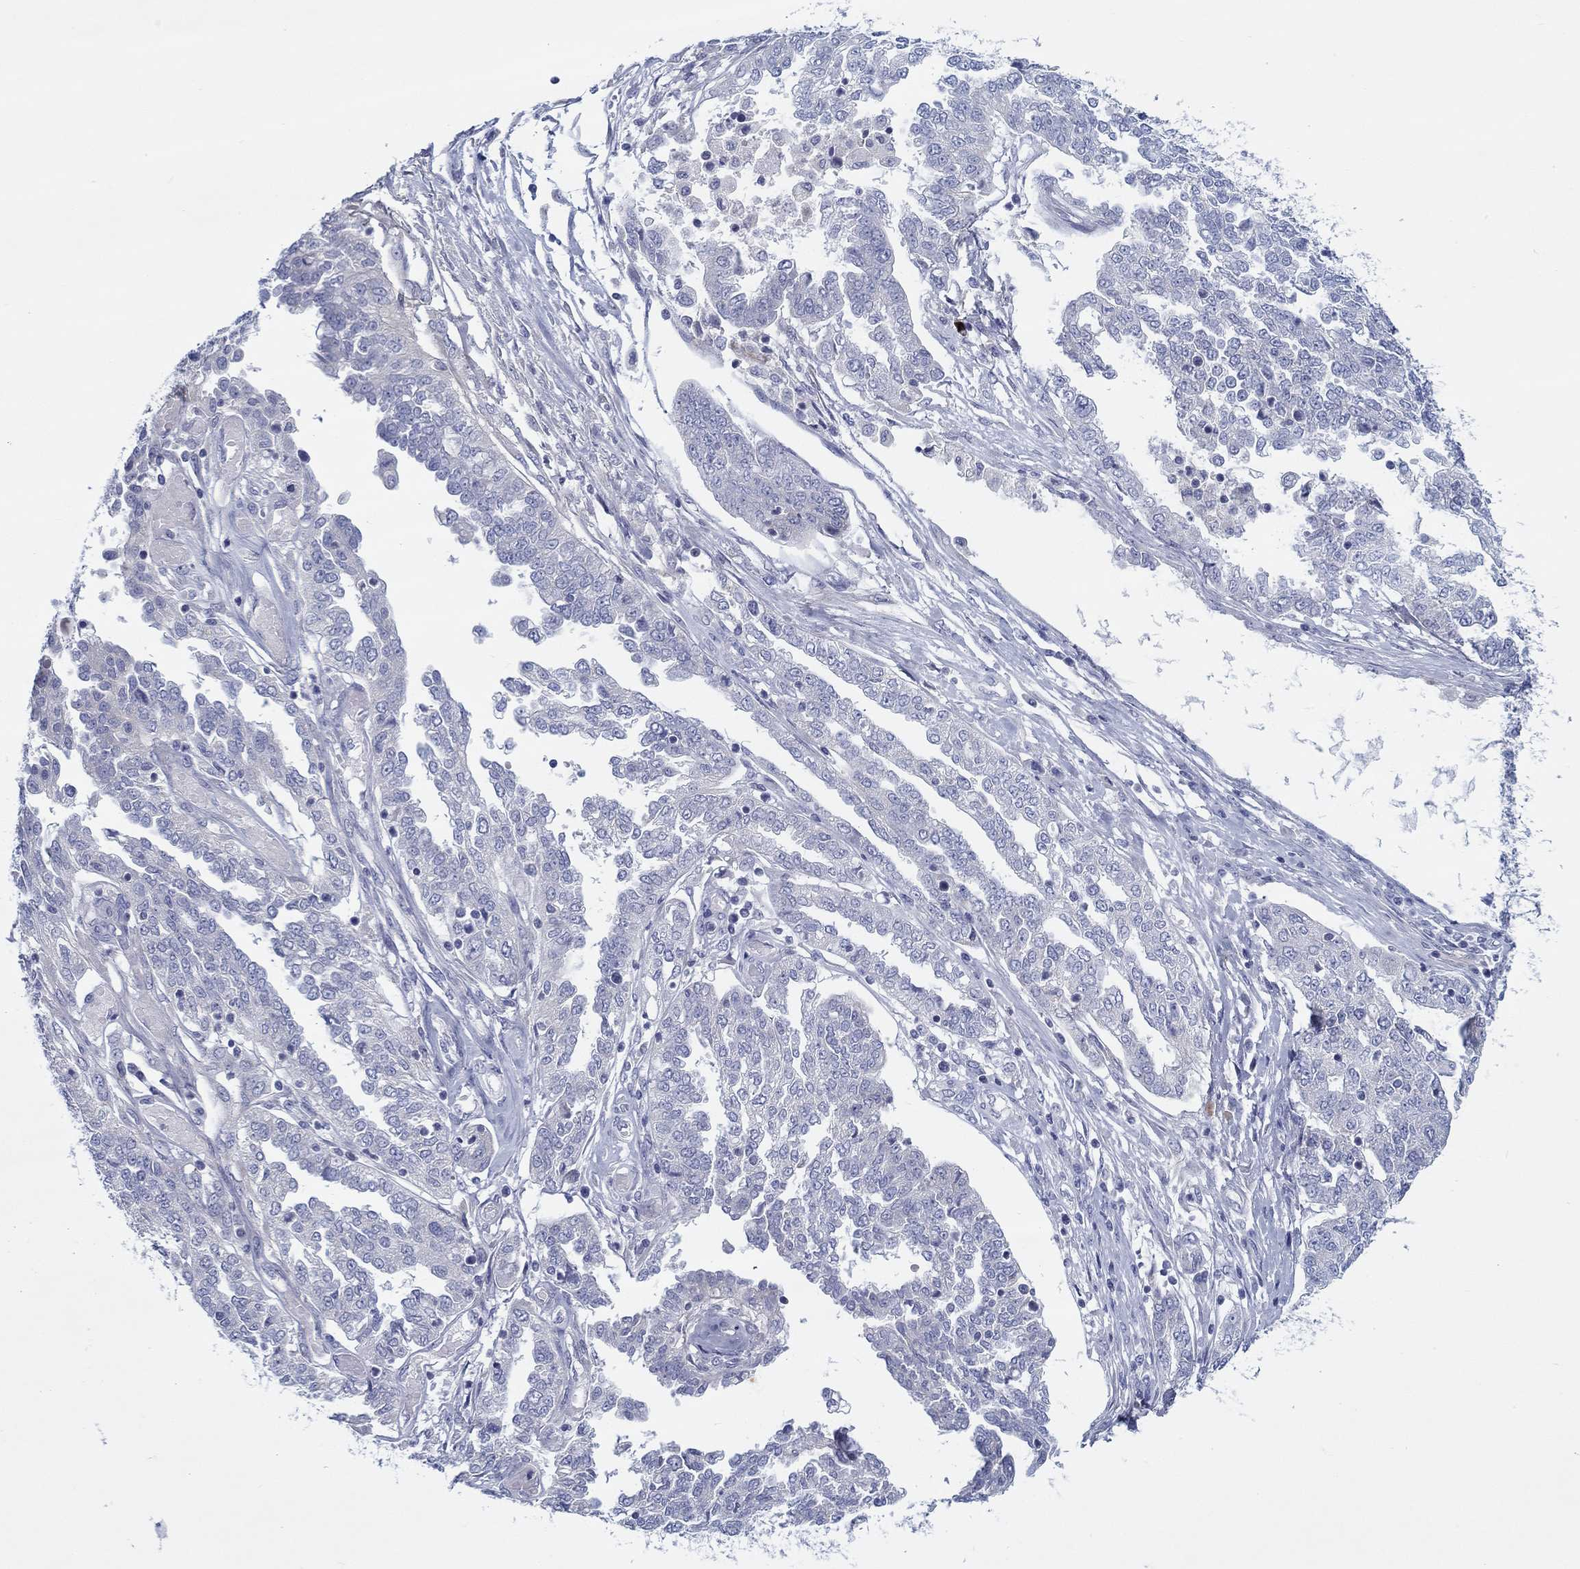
{"staining": {"intensity": "negative", "quantity": "none", "location": "none"}, "tissue": "ovarian cancer", "cell_type": "Tumor cells", "image_type": "cancer", "snomed": [{"axis": "morphology", "description": "Cystadenocarcinoma, serous, NOS"}, {"axis": "topography", "description": "Ovary"}], "caption": "Immunohistochemistry (IHC) photomicrograph of human ovarian cancer stained for a protein (brown), which reveals no staining in tumor cells.", "gene": "HAPLN4", "patient": {"sex": "female", "age": 67}}